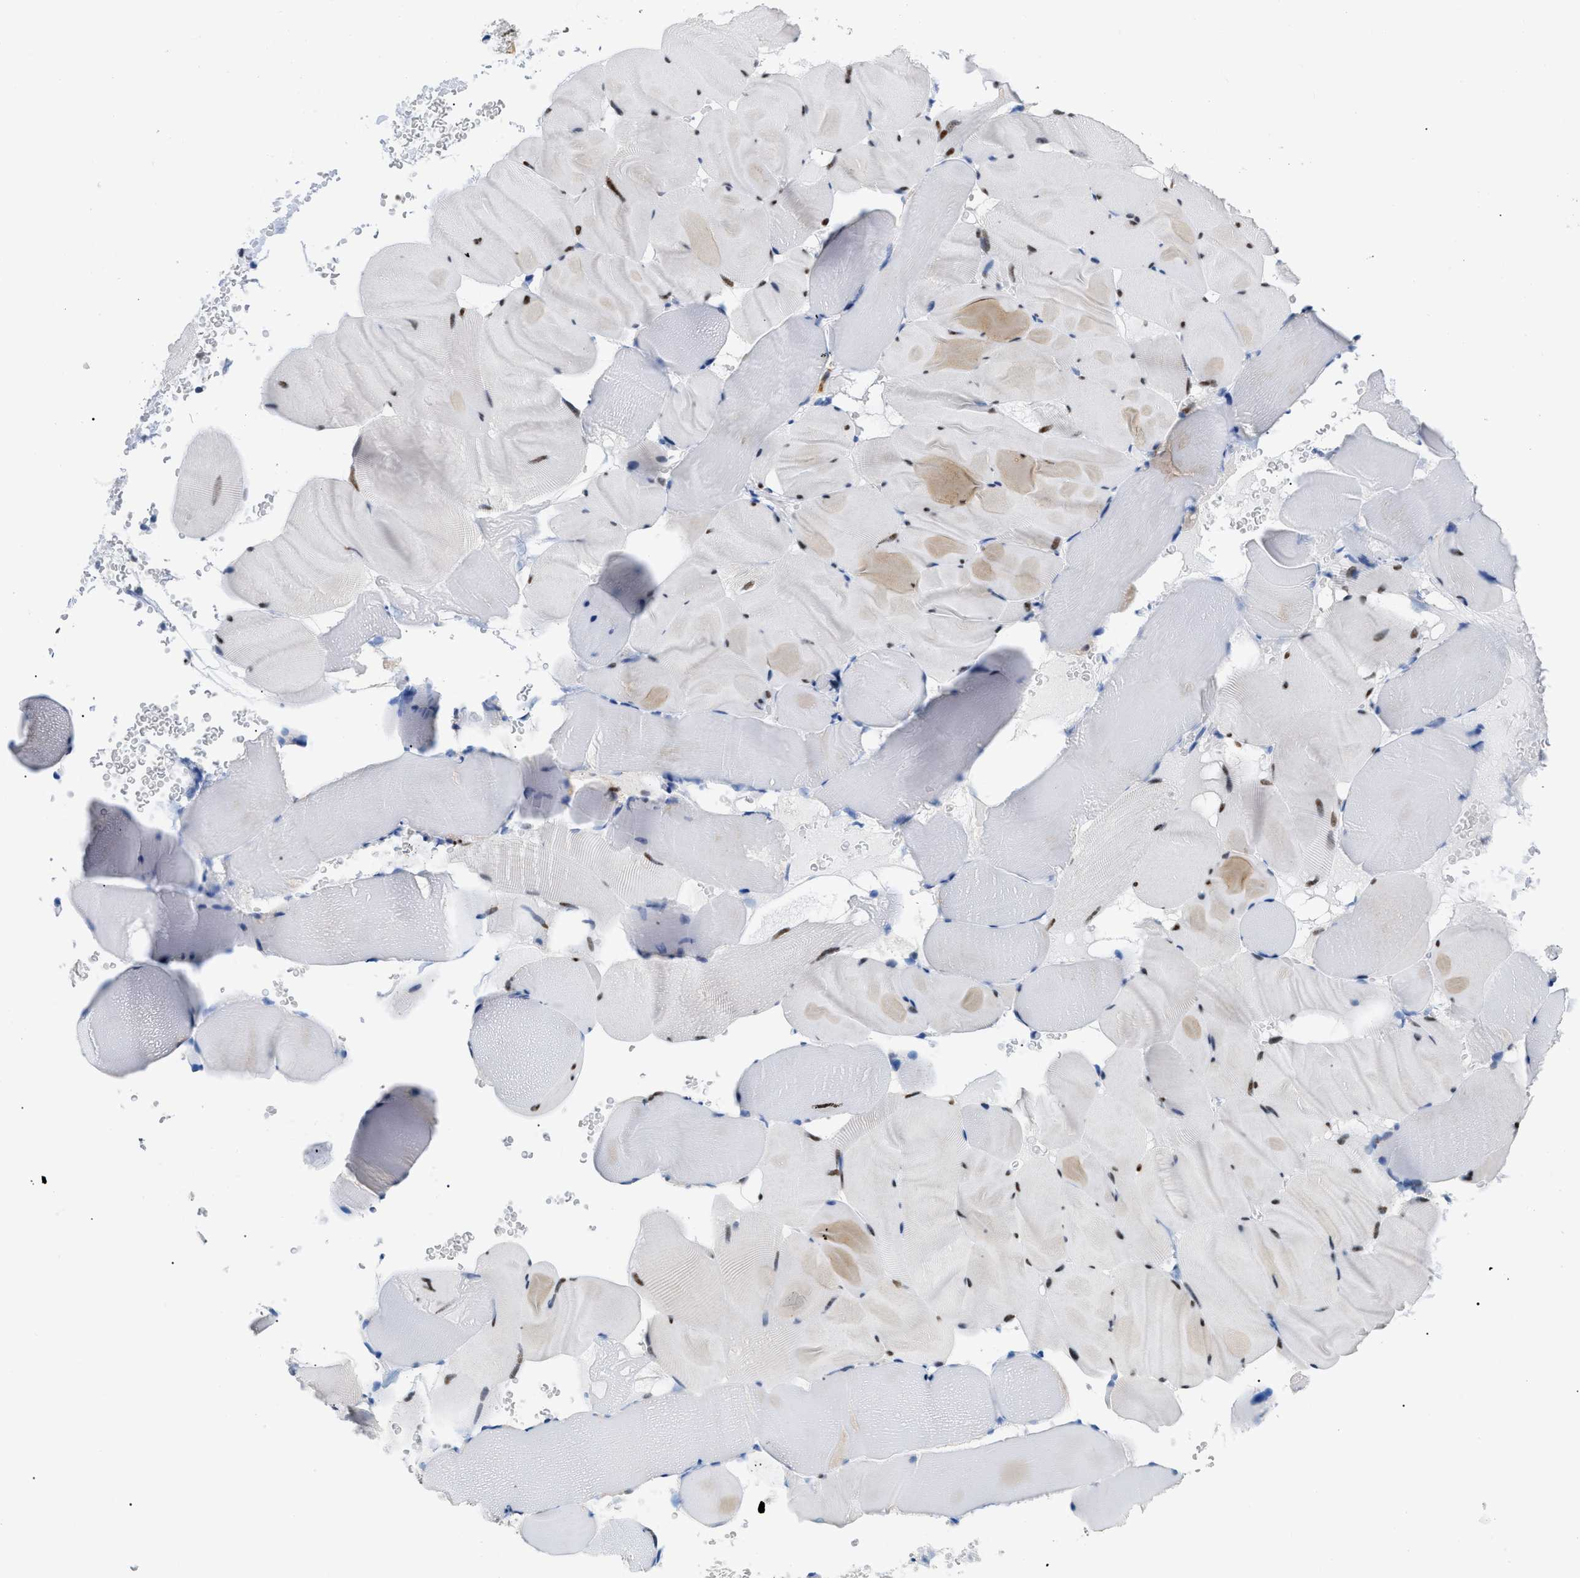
{"staining": {"intensity": "moderate", "quantity": "25%-75%", "location": "cytoplasmic/membranous,nuclear"}, "tissue": "skeletal muscle", "cell_type": "Myocytes", "image_type": "normal", "snomed": [{"axis": "morphology", "description": "Normal tissue, NOS"}, {"axis": "topography", "description": "Skeletal muscle"}], "caption": "Protein expression by immunohistochemistry exhibits moderate cytoplasmic/membranous,nuclear positivity in approximately 25%-75% of myocytes in normal skeletal muscle.", "gene": "MCM7", "patient": {"sex": "male", "age": 62}}